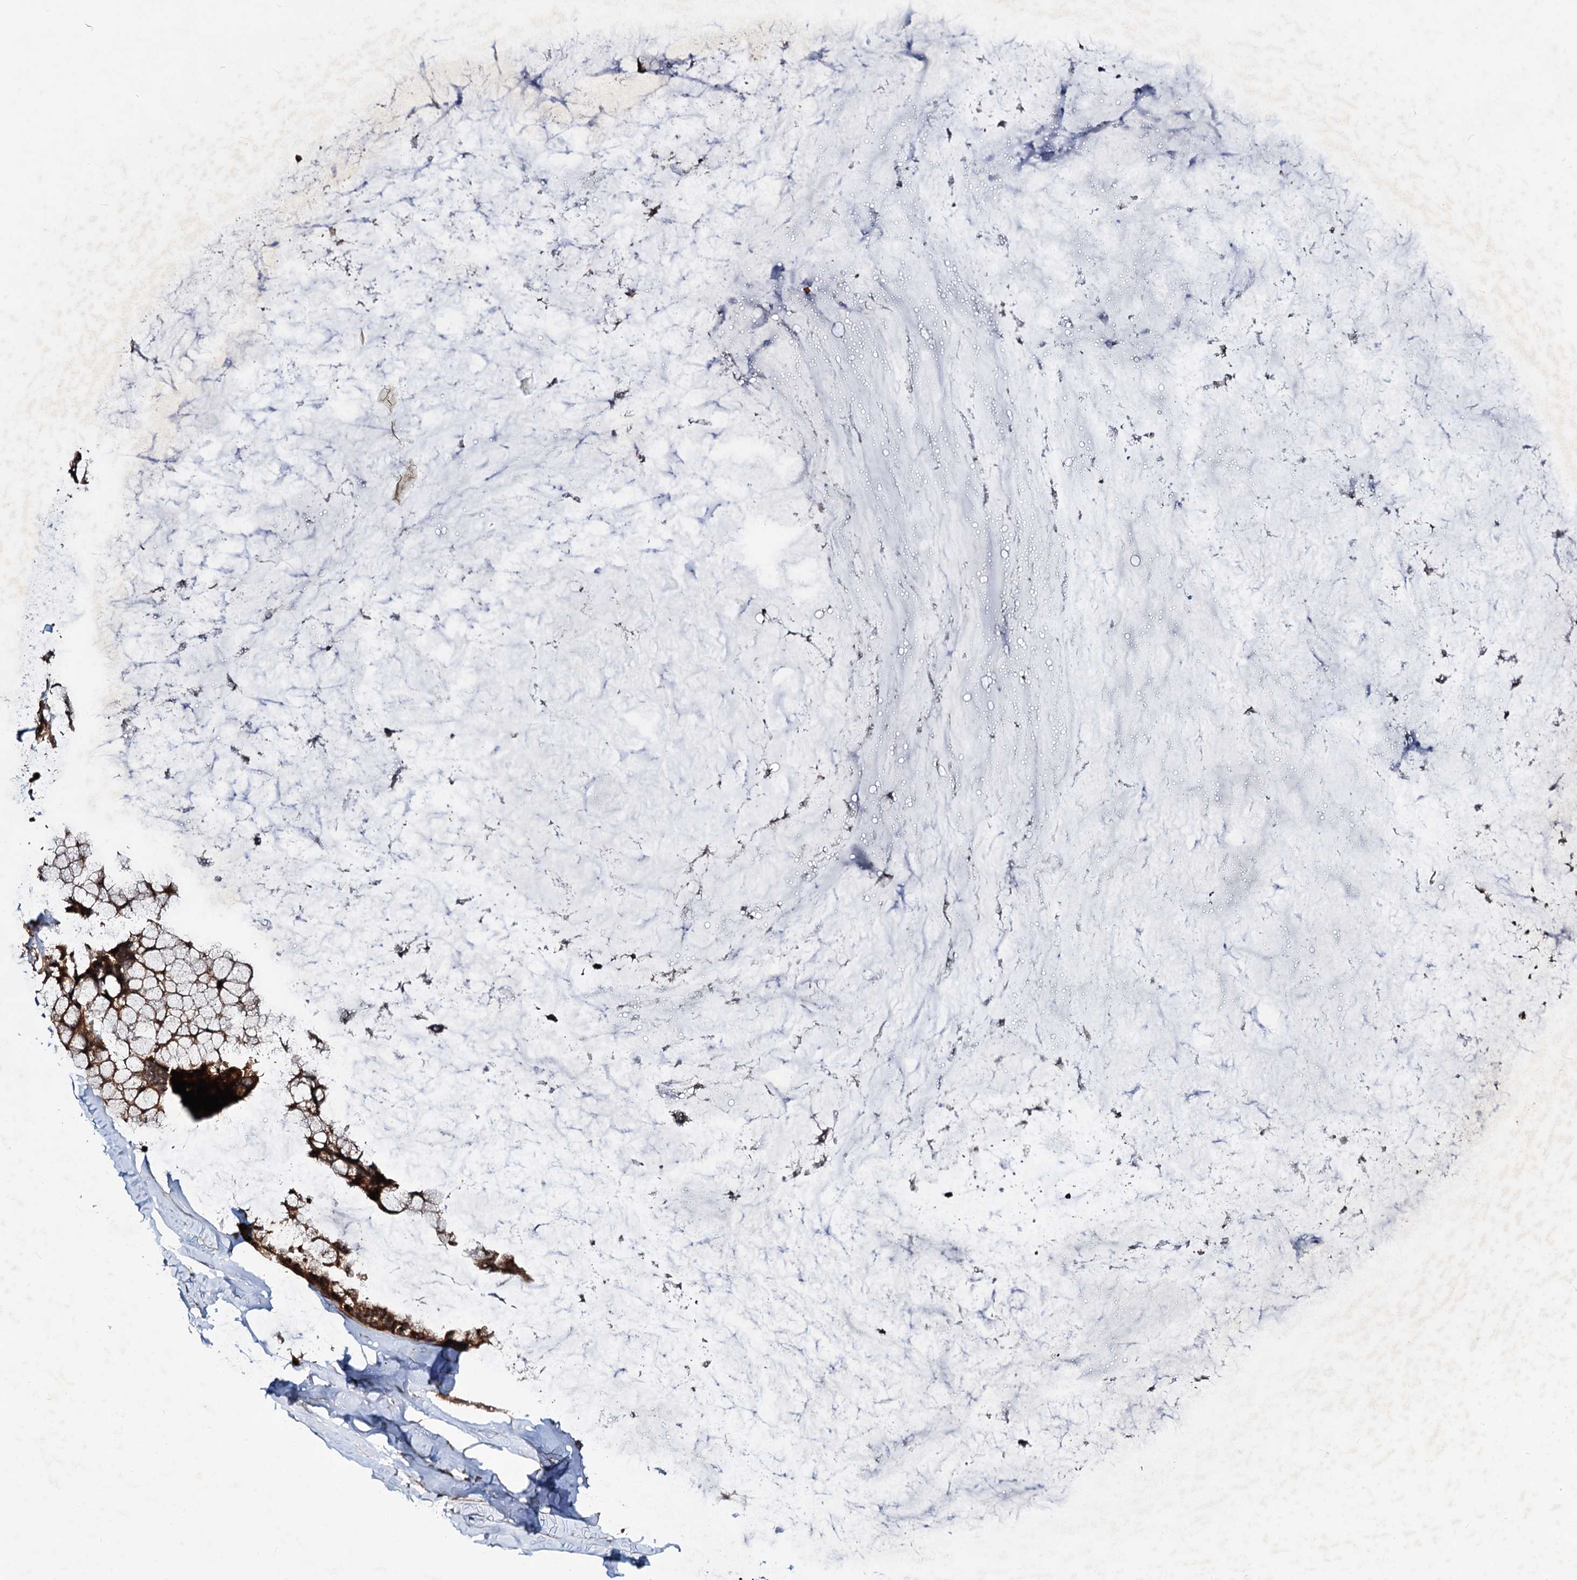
{"staining": {"intensity": "strong", "quantity": ">75%", "location": "cytoplasmic/membranous"}, "tissue": "ovarian cancer", "cell_type": "Tumor cells", "image_type": "cancer", "snomed": [{"axis": "morphology", "description": "Cystadenocarcinoma, mucinous, NOS"}, {"axis": "topography", "description": "Ovary"}], "caption": "High-power microscopy captured an IHC image of mucinous cystadenocarcinoma (ovarian), revealing strong cytoplasmic/membranous positivity in approximately >75% of tumor cells.", "gene": "CEP76", "patient": {"sex": "female", "age": 39}}